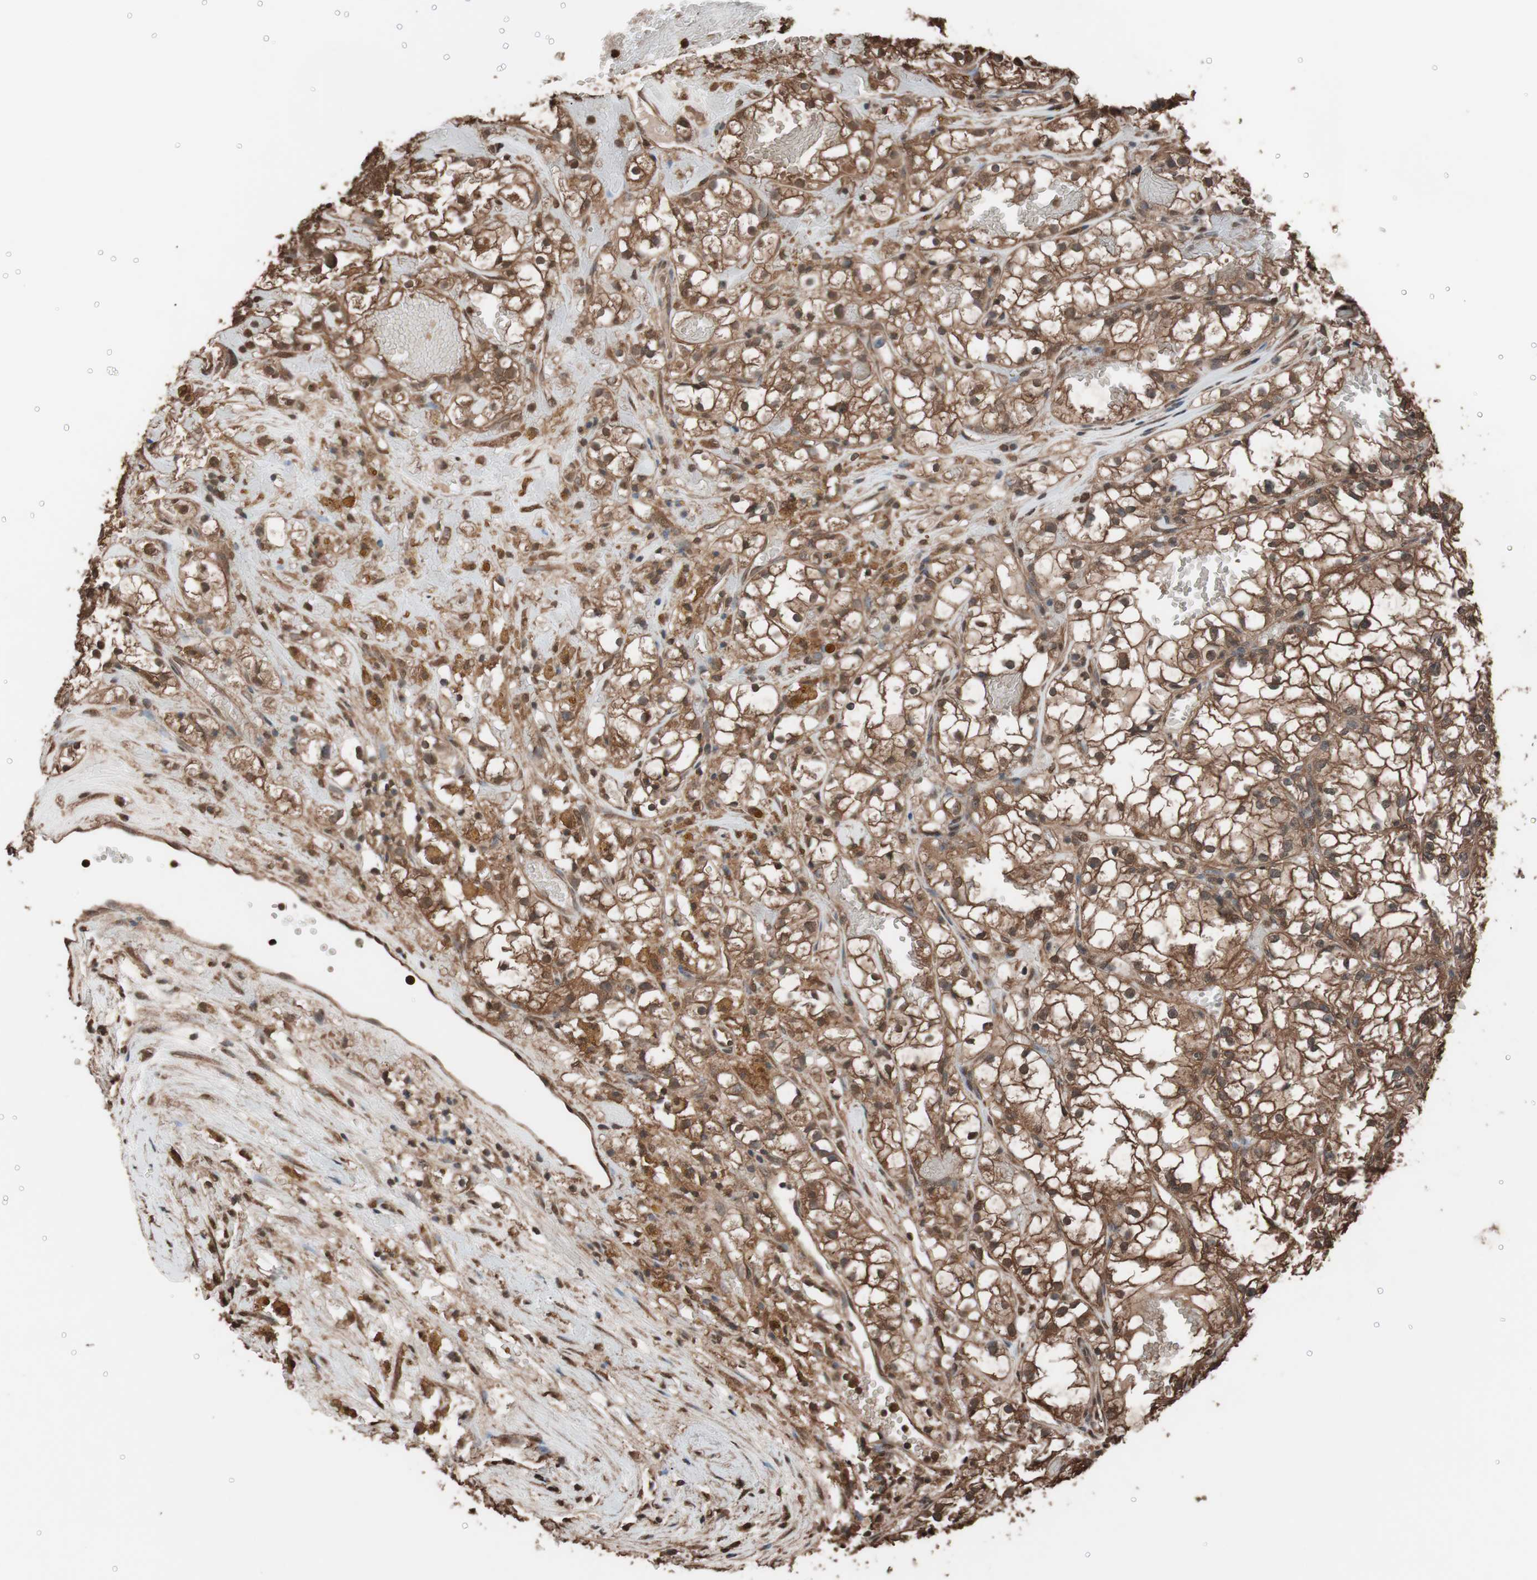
{"staining": {"intensity": "strong", "quantity": ">75%", "location": "cytoplasmic/membranous,nuclear"}, "tissue": "renal cancer", "cell_type": "Tumor cells", "image_type": "cancer", "snomed": [{"axis": "morphology", "description": "Adenocarcinoma, NOS"}, {"axis": "topography", "description": "Kidney"}], "caption": "Renal adenocarcinoma stained with DAB (3,3'-diaminobenzidine) immunohistochemistry (IHC) displays high levels of strong cytoplasmic/membranous and nuclear expression in about >75% of tumor cells.", "gene": "CALM2", "patient": {"sex": "male", "age": 56}}